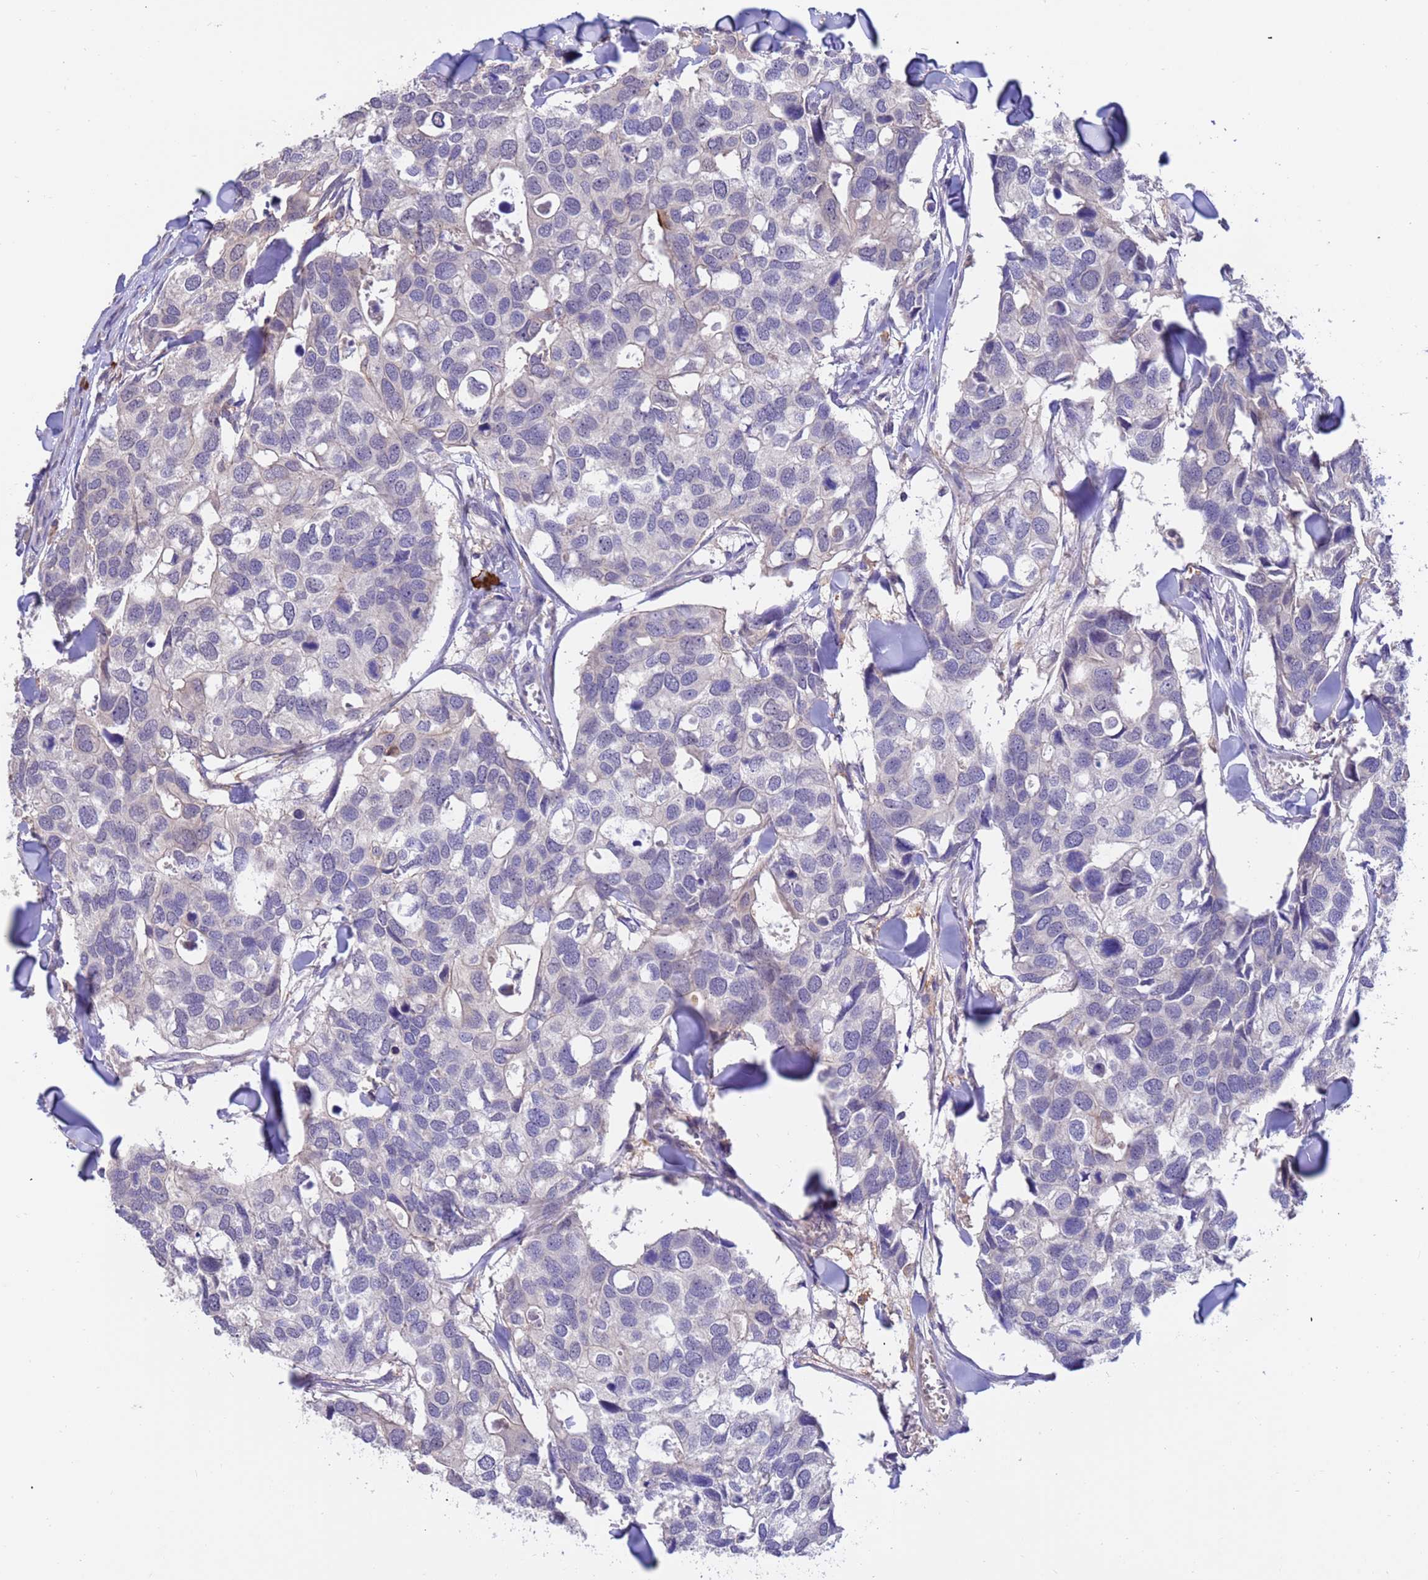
{"staining": {"intensity": "negative", "quantity": "none", "location": "none"}, "tissue": "breast cancer", "cell_type": "Tumor cells", "image_type": "cancer", "snomed": [{"axis": "morphology", "description": "Duct carcinoma"}, {"axis": "topography", "description": "Breast"}], "caption": "There is no significant expression in tumor cells of breast invasive ductal carcinoma.", "gene": "AMPD3", "patient": {"sex": "female", "age": 83}}